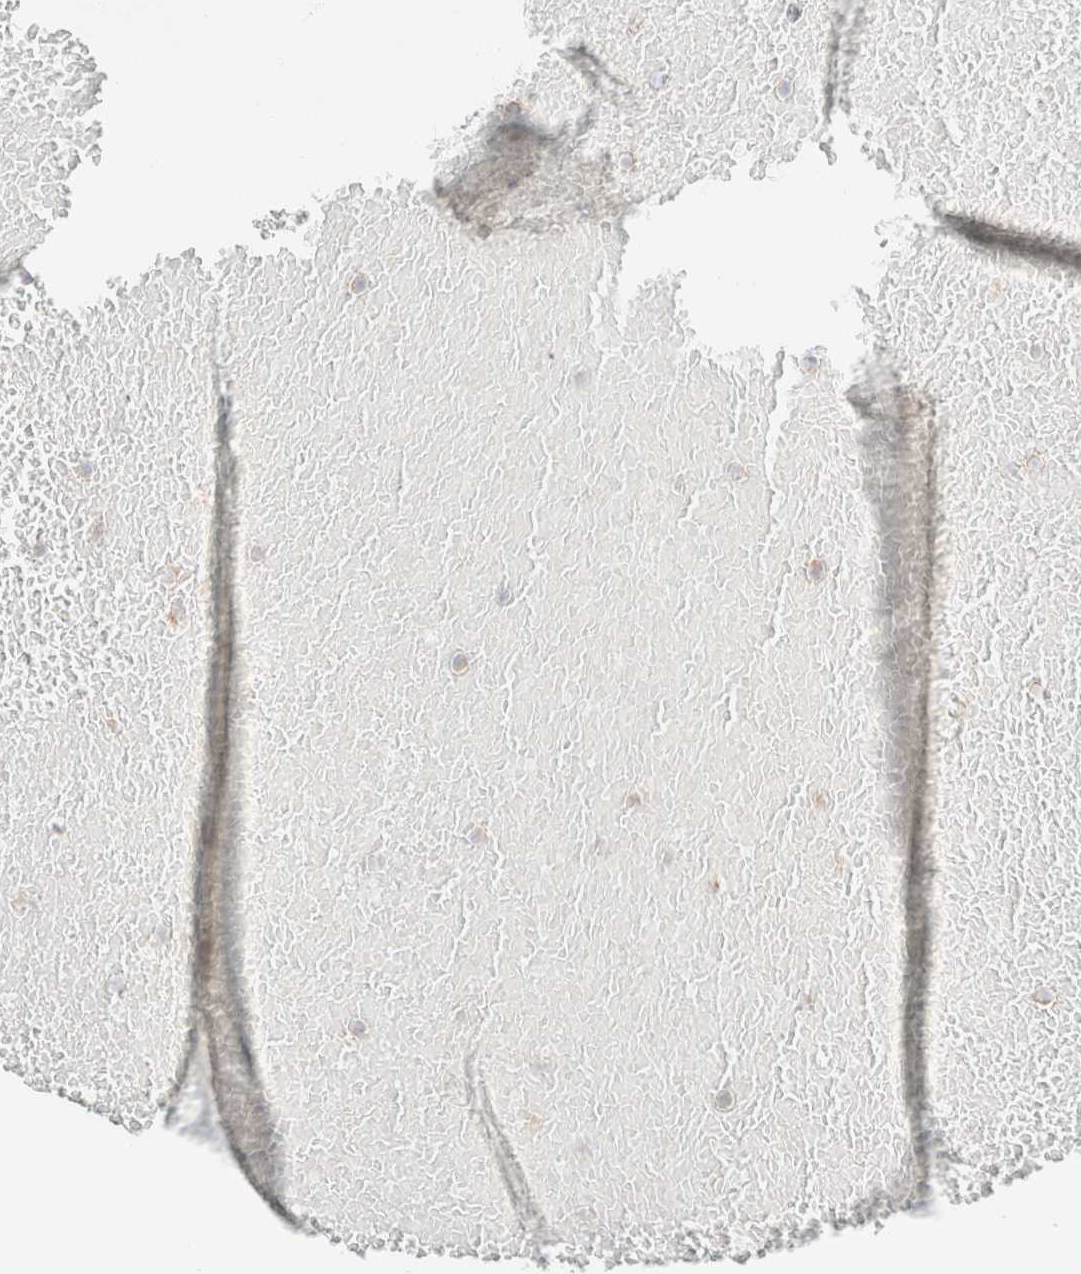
{"staining": {"intensity": "moderate", "quantity": ">75%", "location": "cytoplasmic/membranous"}, "tissue": "urothelial cancer", "cell_type": "Tumor cells", "image_type": "cancer", "snomed": [{"axis": "morphology", "description": "Urothelial carcinoma, Low grade"}, {"axis": "topography", "description": "Urinary bladder"}], "caption": "Human urothelial cancer stained with a protein marker exhibits moderate staining in tumor cells.", "gene": "CASC3", "patient": {"sex": "male", "age": 78}}